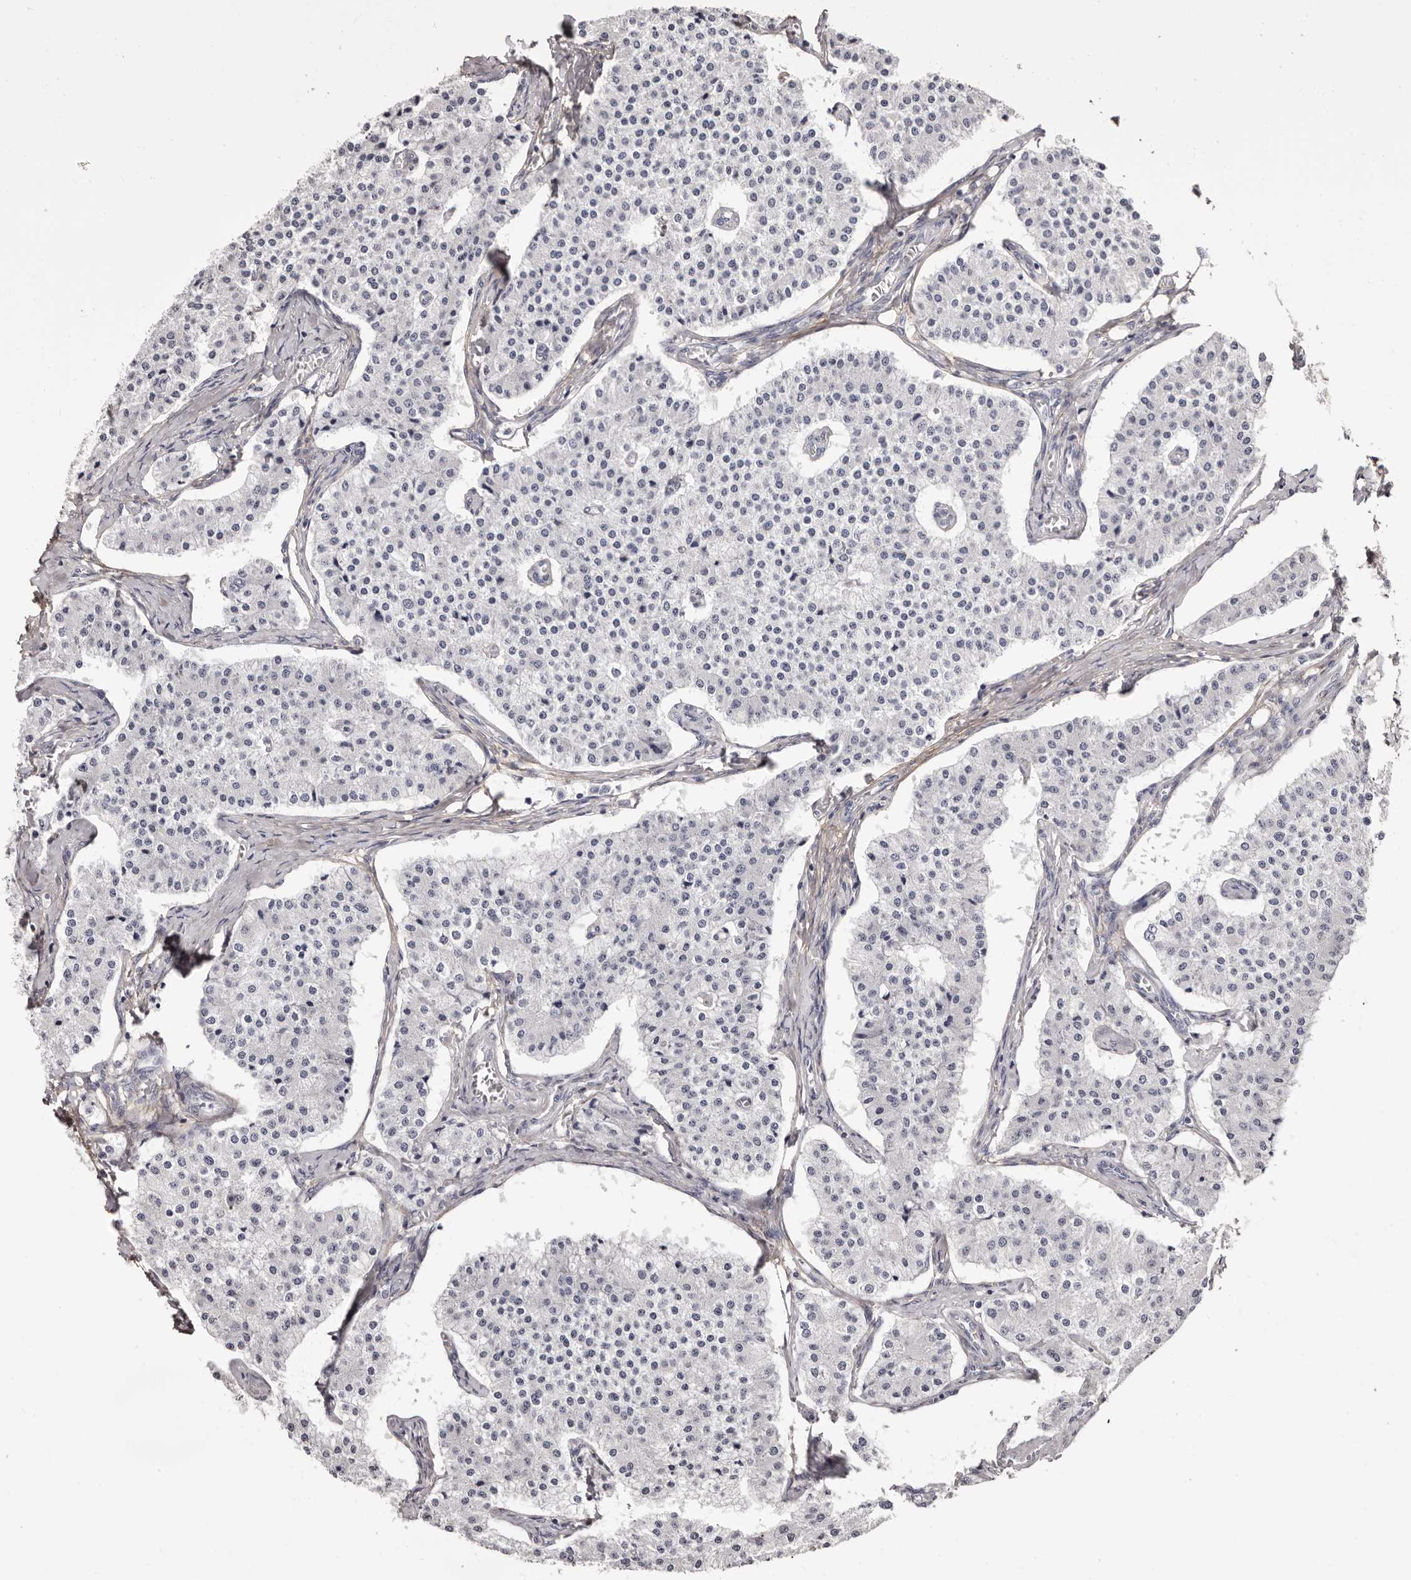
{"staining": {"intensity": "negative", "quantity": "none", "location": "none"}, "tissue": "carcinoid", "cell_type": "Tumor cells", "image_type": "cancer", "snomed": [{"axis": "morphology", "description": "Carcinoid, malignant, NOS"}, {"axis": "topography", "description": "Colon"}], "caption": "Protein analysis of carcinoid reveals no significant expression in tumor cells. Brightfield microscopy of immunohistochemistry stained with DAB (brown) and hematoxylin (blue), captured at high magnification.", "gene": "COL6A1", "patient": {"sex": "female", "age": 52}}